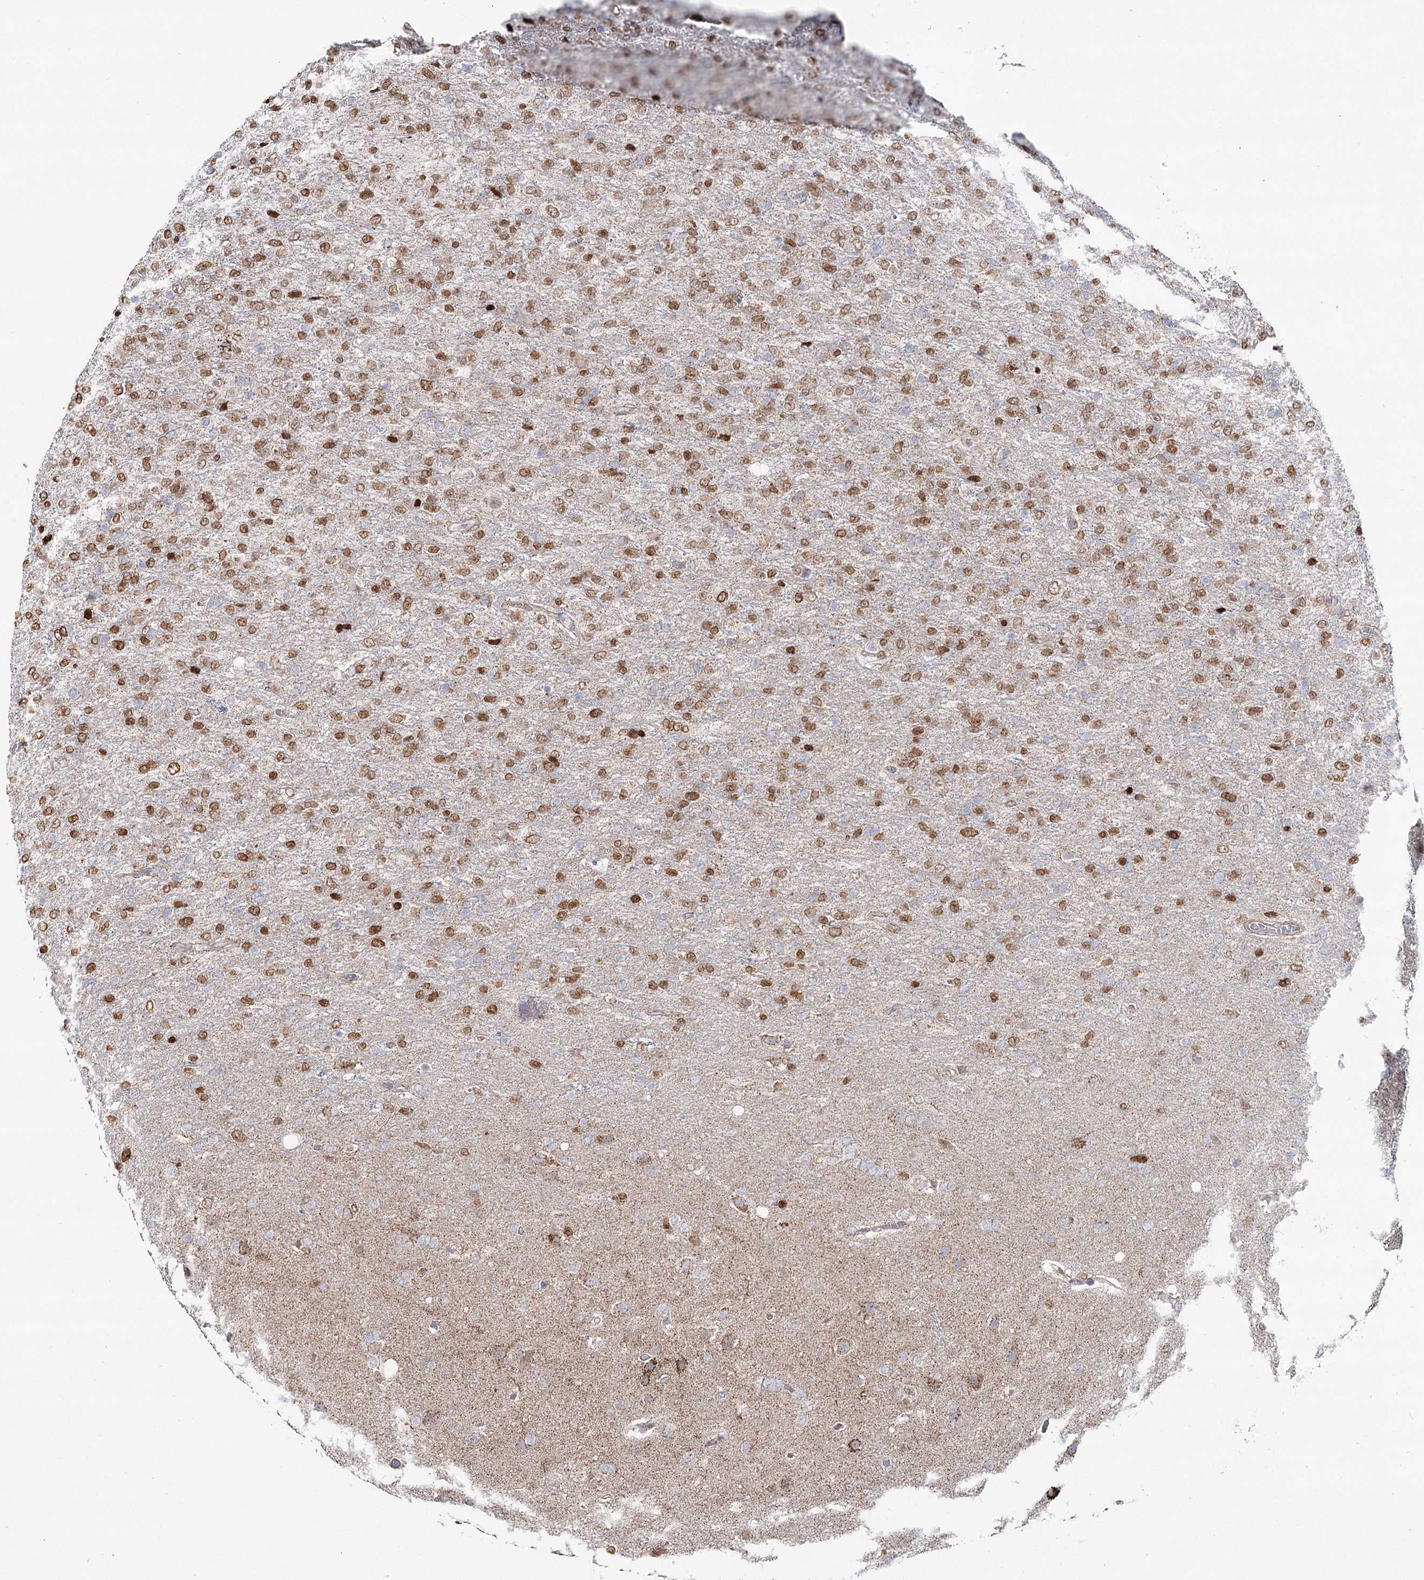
{"staining": {"intensity": "moderate", "quantity": ">75%", "location": "nuclear"}, "tissue": "glioma", "cell_type": "Tumor cells", "image_type": "cancer", "snomed": [{"axis": "morphology", "description": "Glioma, malignant, High grade"}, {"axis": "topography", "description": "Brain"}], "caption": "Moderate nuclear positivity is identified in about >75% of tumor cells in malignant glioma (high-grade).", "gene": "PDHX", "patient": {"sex": "female", "age": 74}}